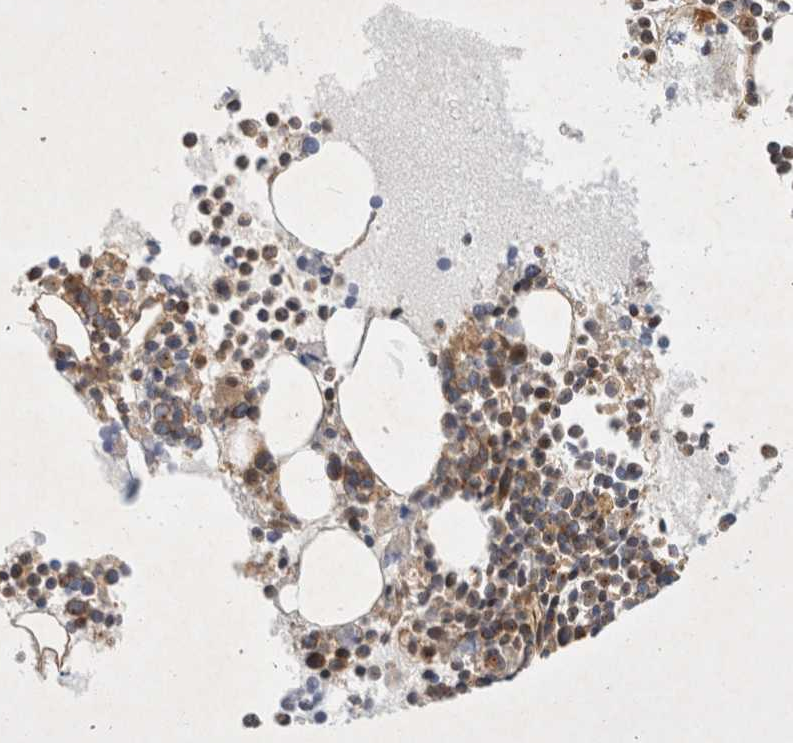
{"staining": {"intensity": "moderate", "quantity": "25%-75%", "location": "cytoplasmic/membranous"}, "tissue": "bone marrow", "cell_type": "Hematopoietic cells", "image_type": "normal", "snomed": [{"axis": "morphology", "description": "Normal tissue, NOS"}, {"axis": "morphology", "description": "Inflammation, NOS"}, {"axis": "topography", "description": "Bone marrow"}], "caption": "Normal bone marrow exhibits moderate cytoplasmic/membranous expression in about 25%-75% of hematopoietic cells, visualized by immunohistochemistry. (IHC, brightfield microscopy, high magnification).", "gene": "GPR150", "patient": {"sex": "male", "age": 46}}